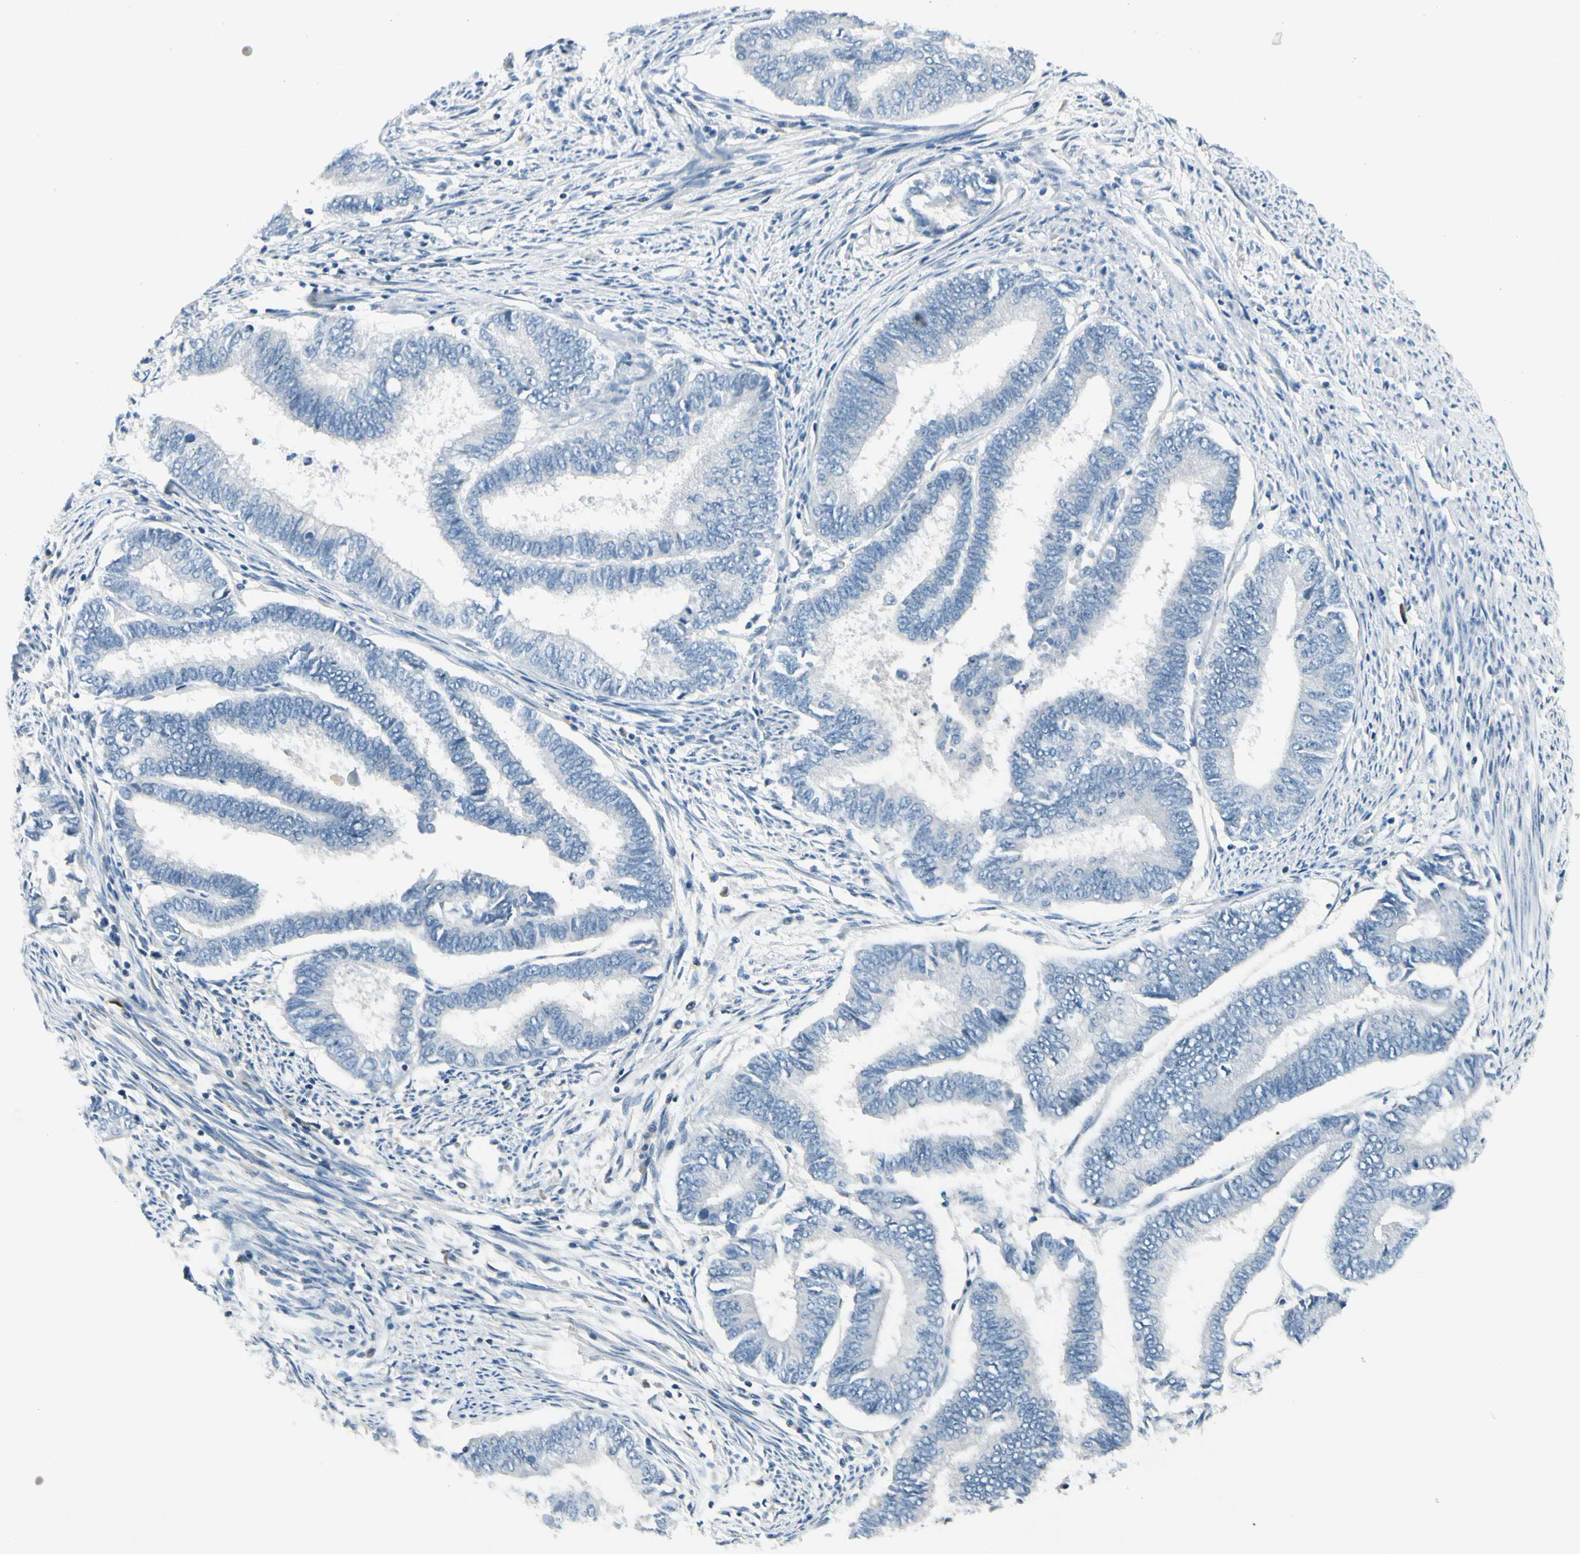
{"staining": {"intensity": "negative", "quantity": "none", "location": "none"}, "tissue": "endometrial cancer", "cell_type": "Tumor cells", "image_type": "cancer", "snomed": [{"axis": "morphology", "description": "Adenocarcinoma, NOS"}, {"axis": "topography", "description": "Endometrium"}], "caption": "IHC image of neoplastic tissue: human endometrial cancer stained with DAB reveals no significant protein staining in tumor cells.", "gene": "ZSCAN1", "patient": {"sex": "female", "age": 86}}